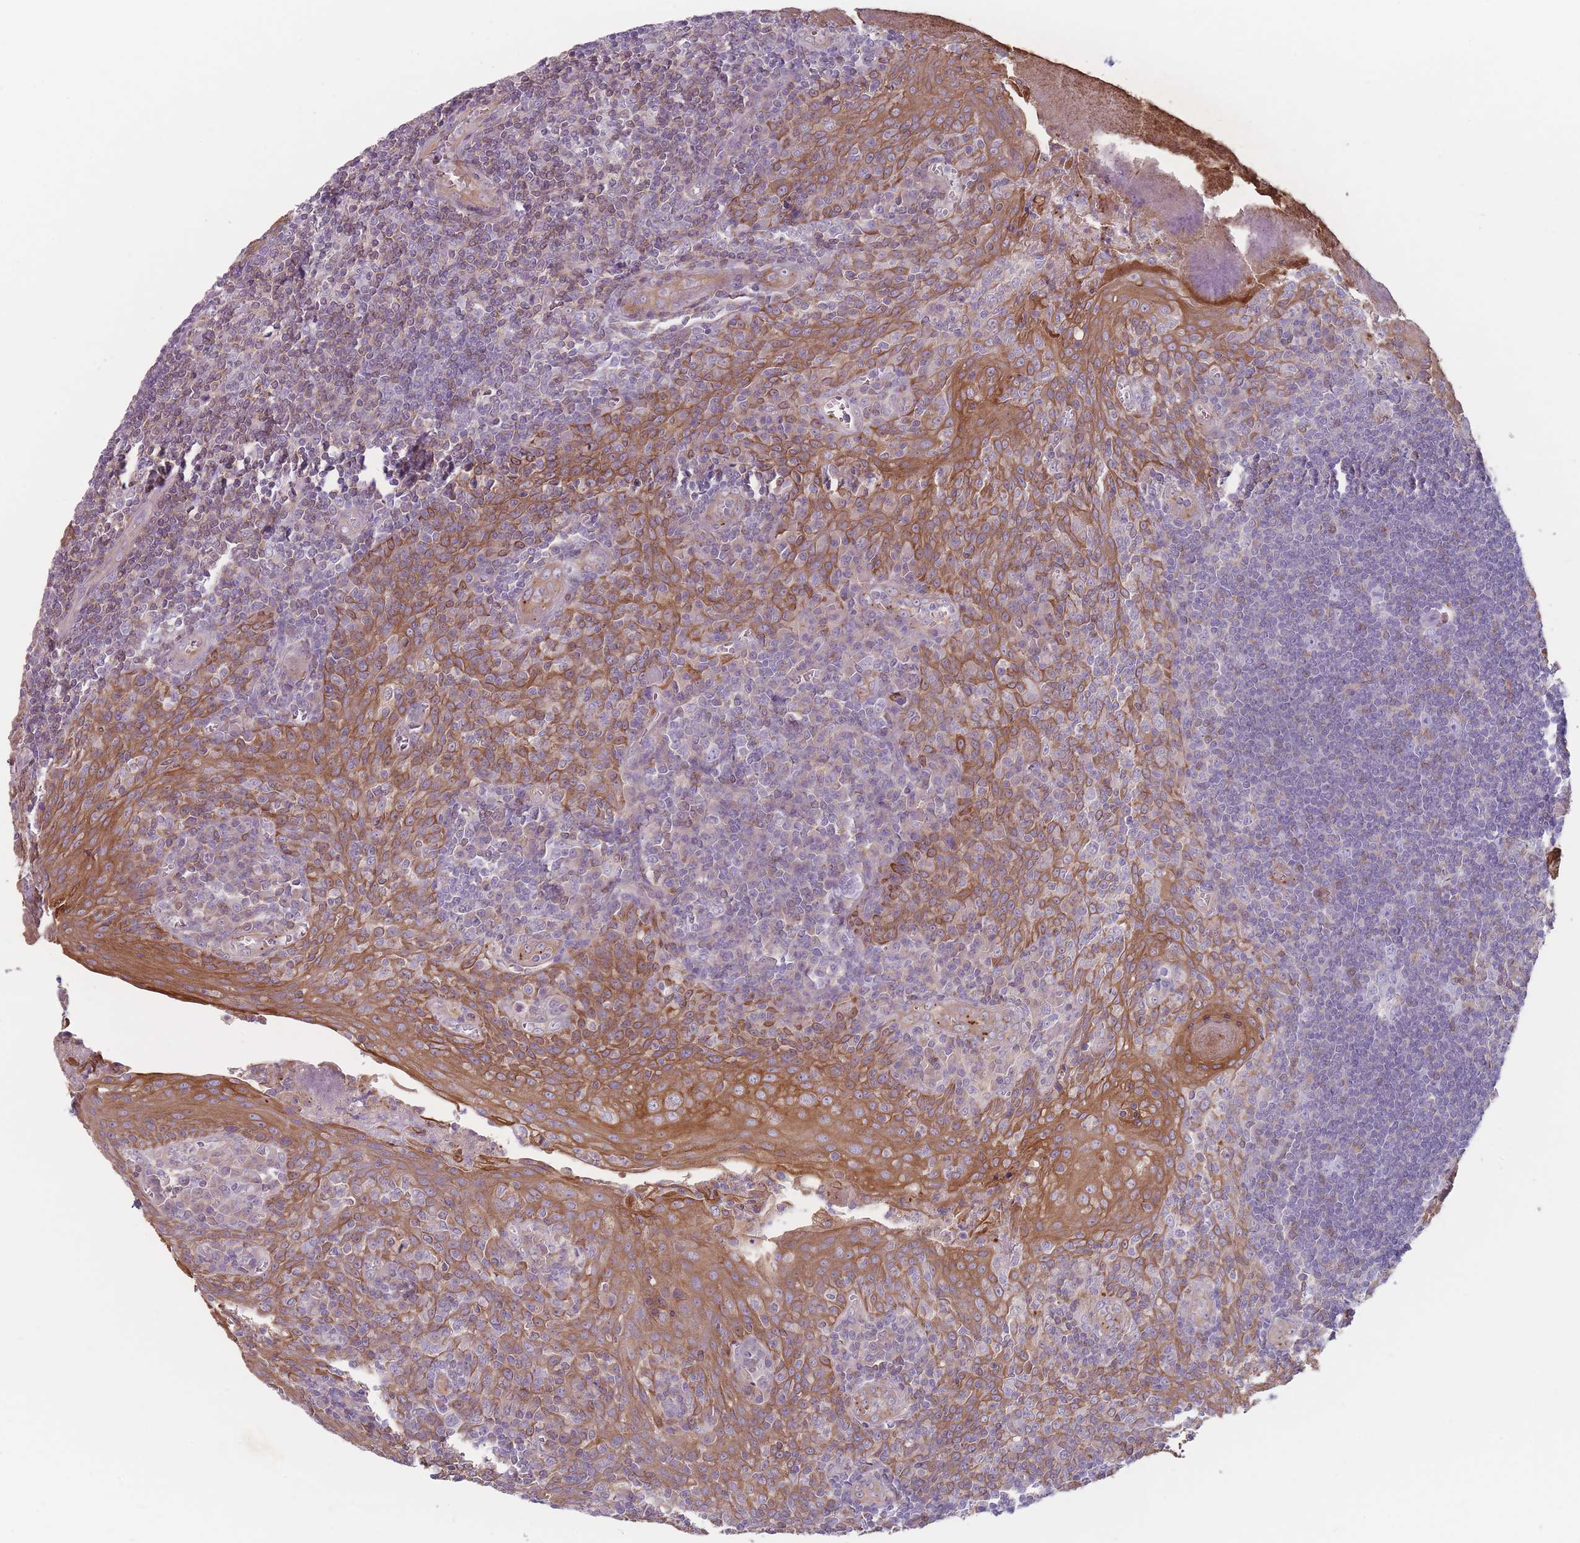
{"staining": {"intensity": "weak", "quantity": "<25%", "location": "cytoplasmic/membranous"}, "tissue": "tonsil", "cell_type": "Germinal center cells", "image_type": "normal", "snomed": [{"axis": "morphology", "description": "Normal tissue, NOS"}, {"axis": "topography", "description": "Tonsil"}], "caption": "High magnification brightfield microscopy of normal tonsil stained with DAB (3,3'-diaminobenzidine) (brown) and counterstained with hematoxylin (blue): germinal center cells show no significant expression.", "gene": "HSBP1L1", "patient": {"sex": "male", "age": 27}}